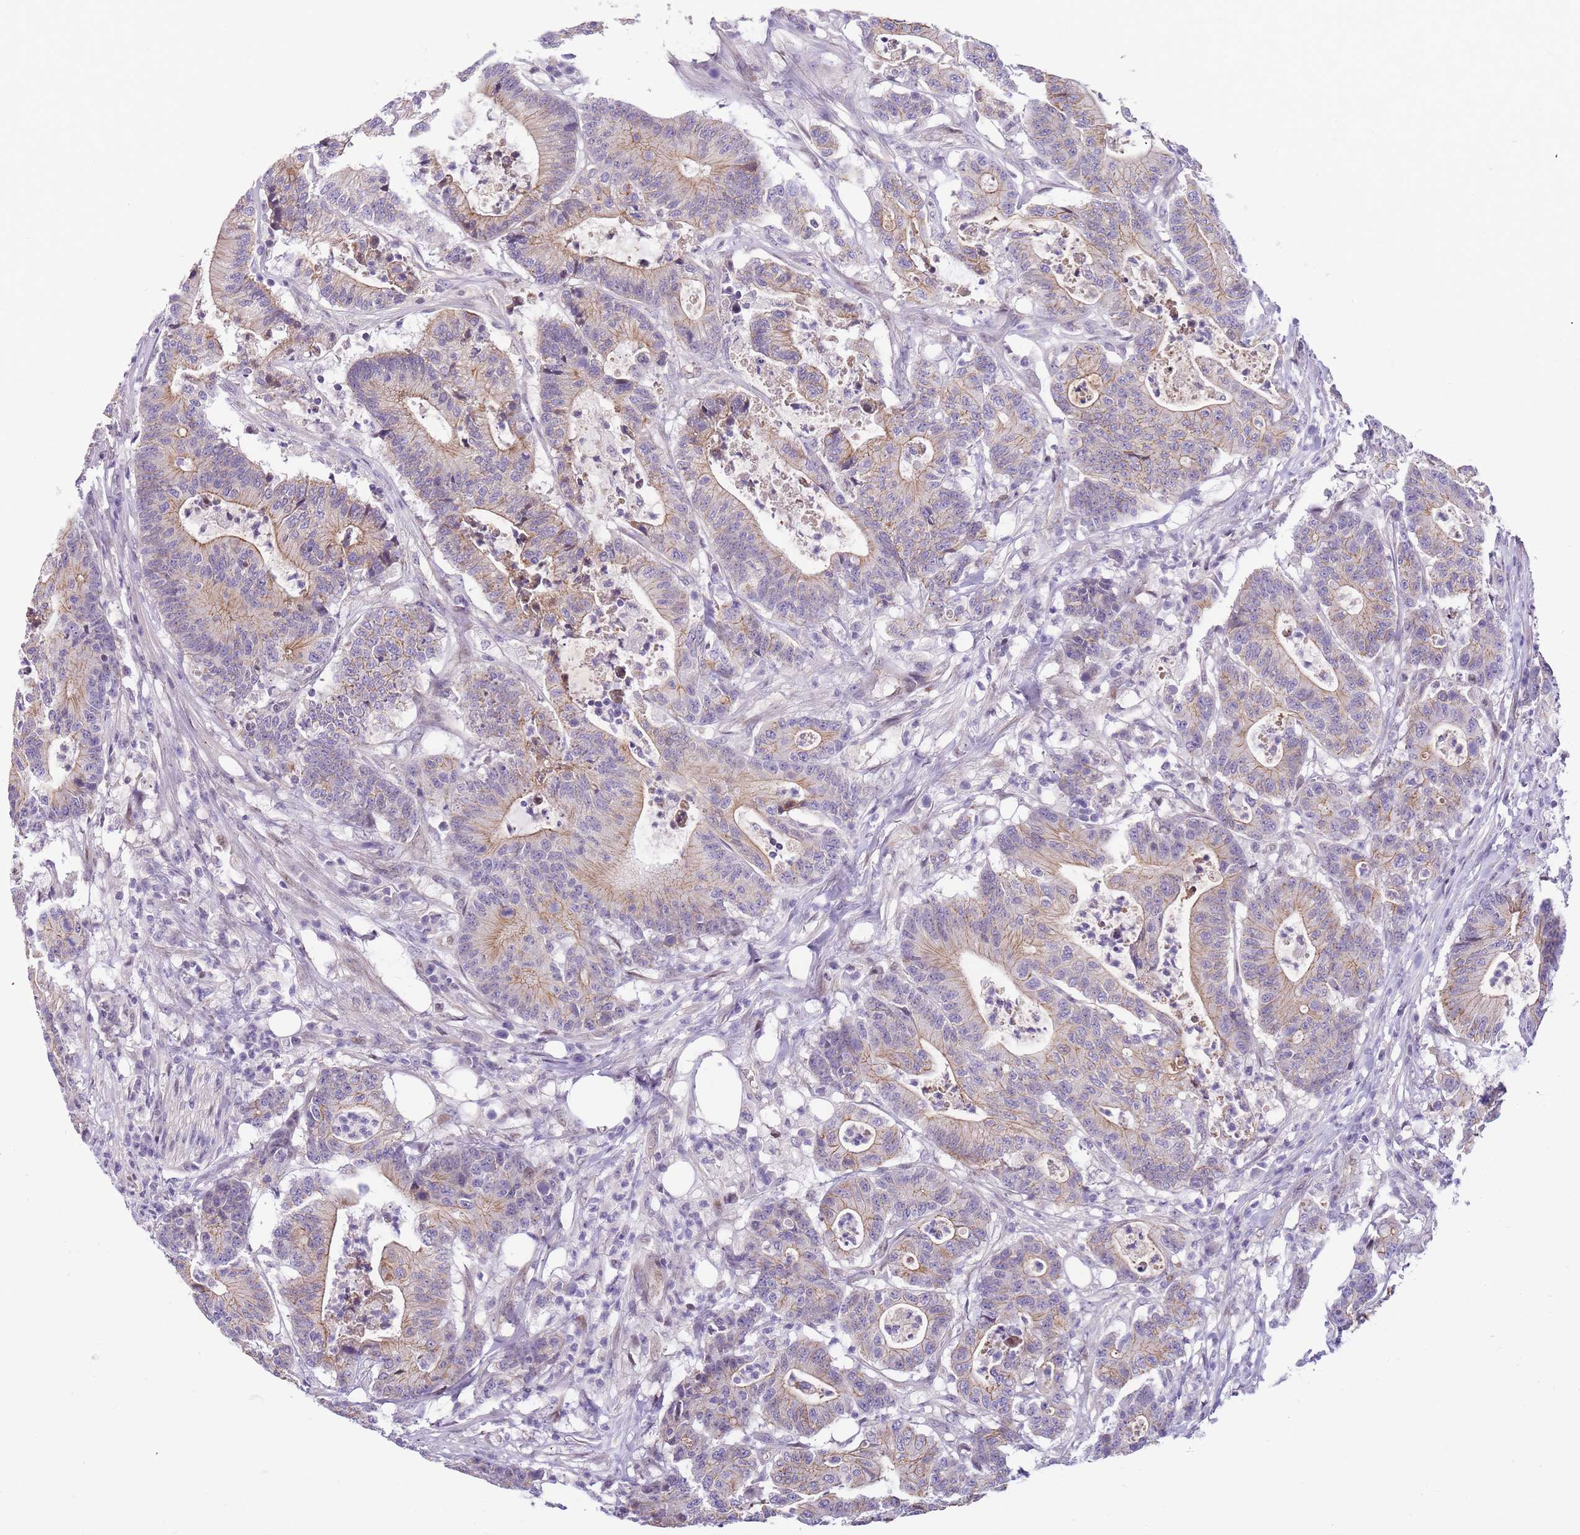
{"staining": {"intensity": "weak", "quantity": "25%-75%", "location": "cytoplasmic/membranous"}, "tissue": "colorectal cancer", "cell_type": "Tumor cells", "image_type": "cancer", "snomed": [{"axis": "morphology", "description": "Adenocarcinoma, NOS"}, {"axis": "topography", "description": "Colon"}], "caption": "The photomicrograph reveals staining of colorectal cancer, revealing weak cytoplasmic/membranous protein positivity (brown color) within tumor cells.", "gene": "CLBA1", "patient": {"sex": "female", "age": 84}}